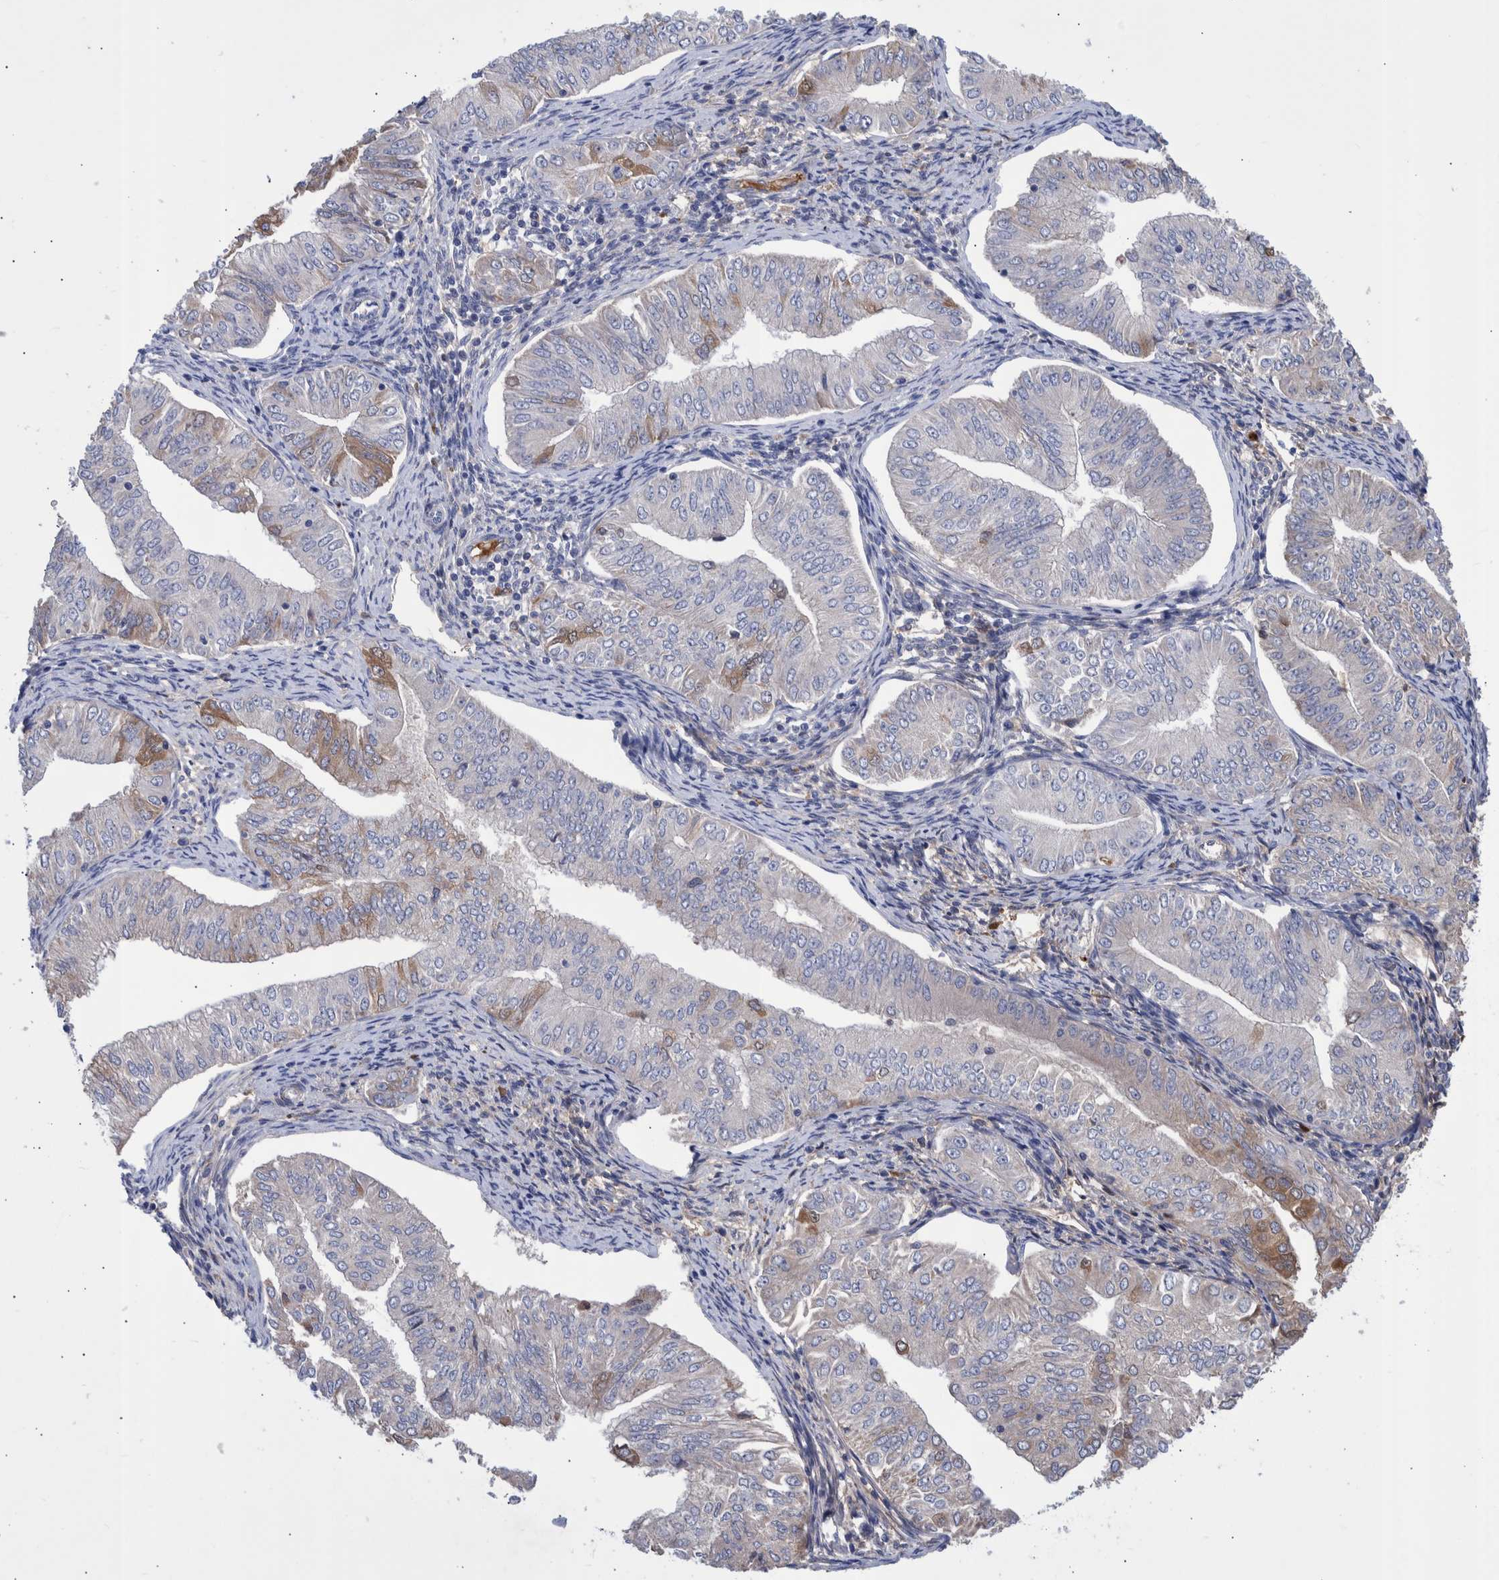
{"staining": {"intensity": "negative", "quantity": "none", "location": "none"}, "tissue": "endometrial cancer", "cell_type": "Tumor cells", "image_type": "cancer", "snomed": [{"axis": "morphology", "description": "Normal tissue, NOS"}, {"axis": "morphology", "description": "Adenocarcinoma, NOS"}, {"axis": "topography", "description": "Endometrium"}], "caption": "An image of human adenocarcinoma (endometrial) is negative for staining in tumor cells.", "gene": "DLL4", "patient": {"sex": "female", "age": 53}}